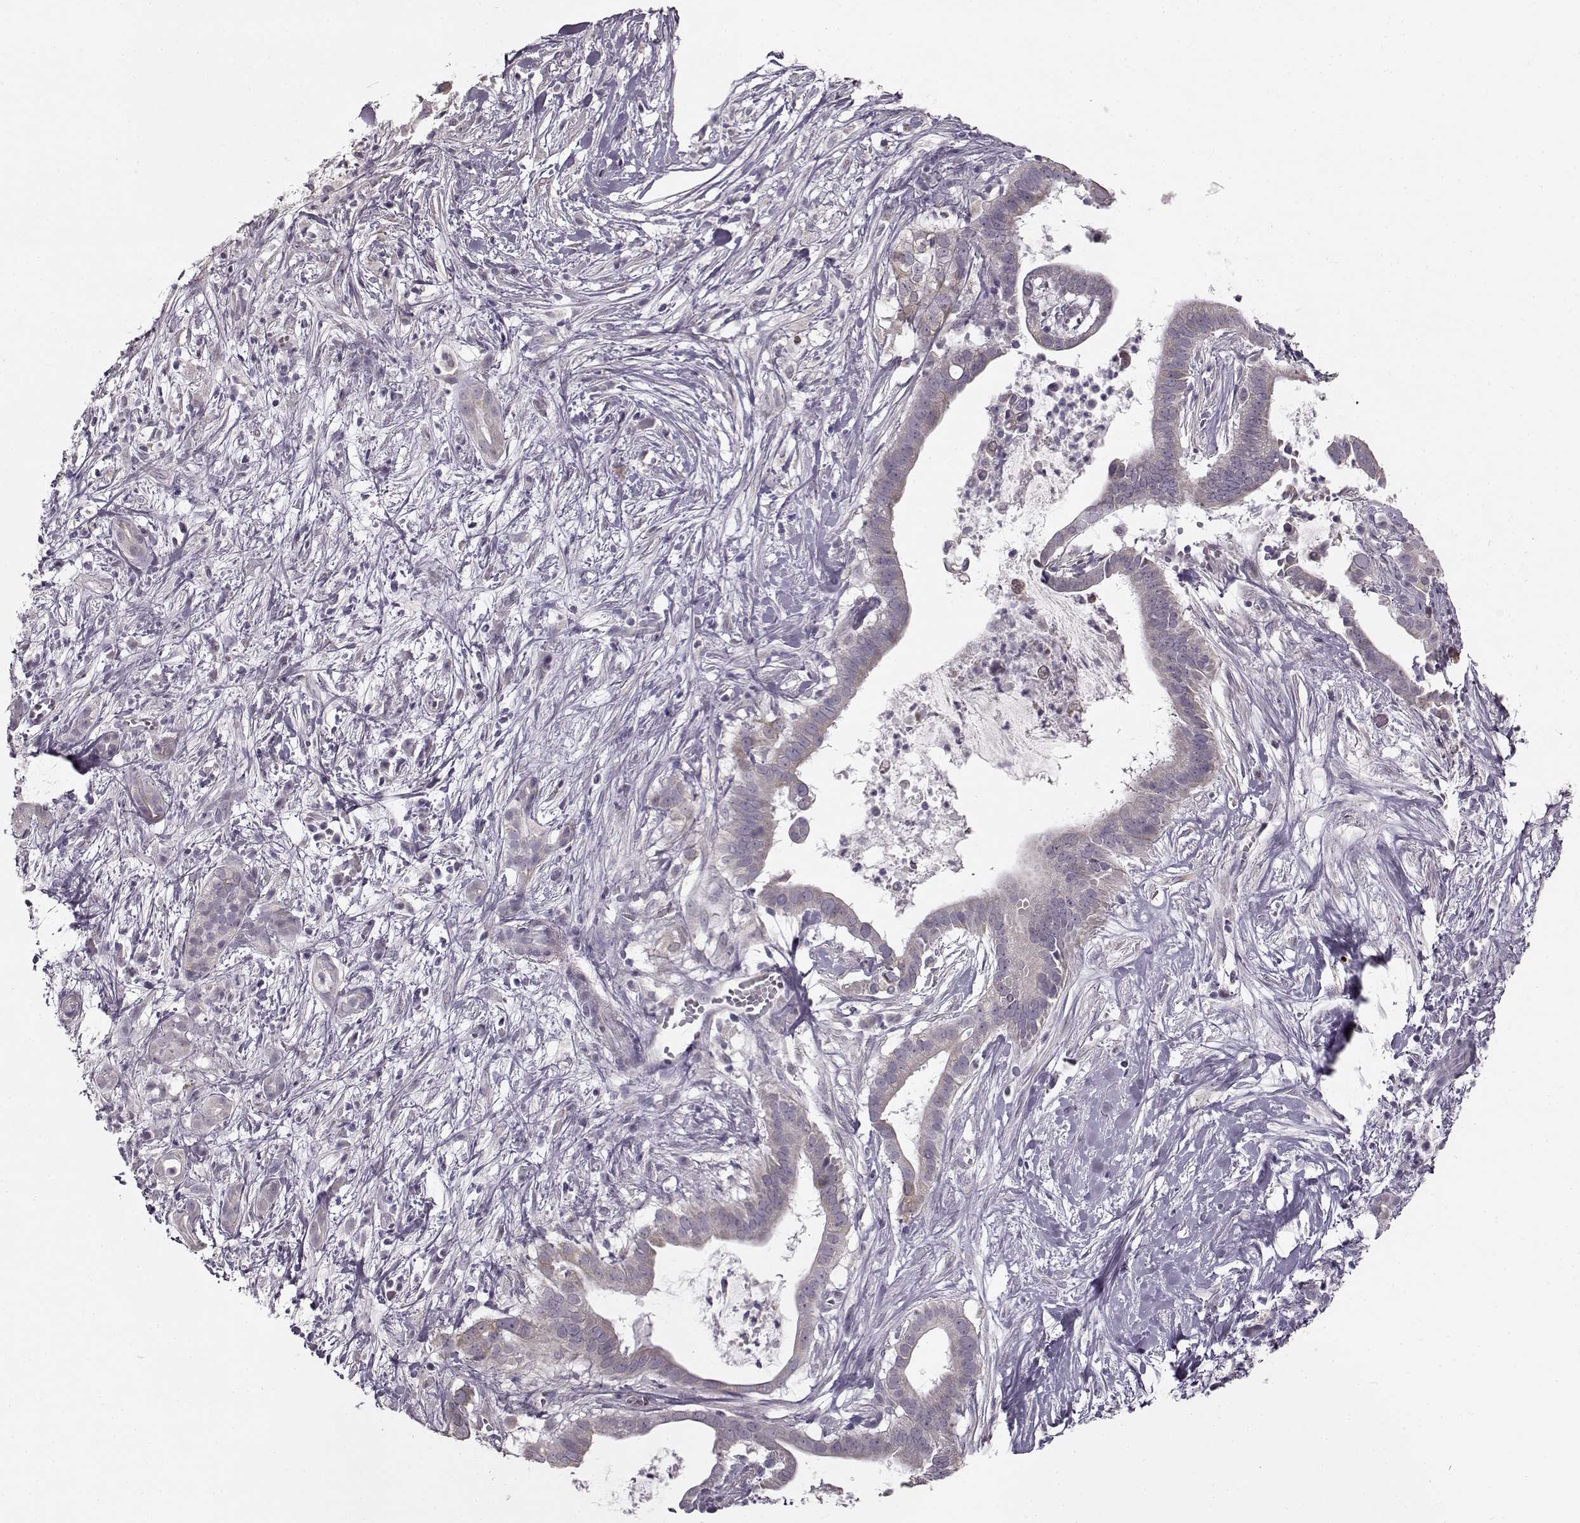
{"staining": {"intensity": "negative", "quantity": "none", "location": "none"}, "tissue": "pancreatic cancer", "cell_type": "Tumor cells", "image_type": "cancer", "snomed": [{"axis": "morphology", "description": "Adenocarcinoma, NOS"}, {"axis": "topography", "description": "Pancreas"}], "caption": "An image of human pancreatic adenocarcinoma is negative for staining in tumor cells.", "gene": "MAP6D1", "patient": {"sex": "male", "age": 61}}